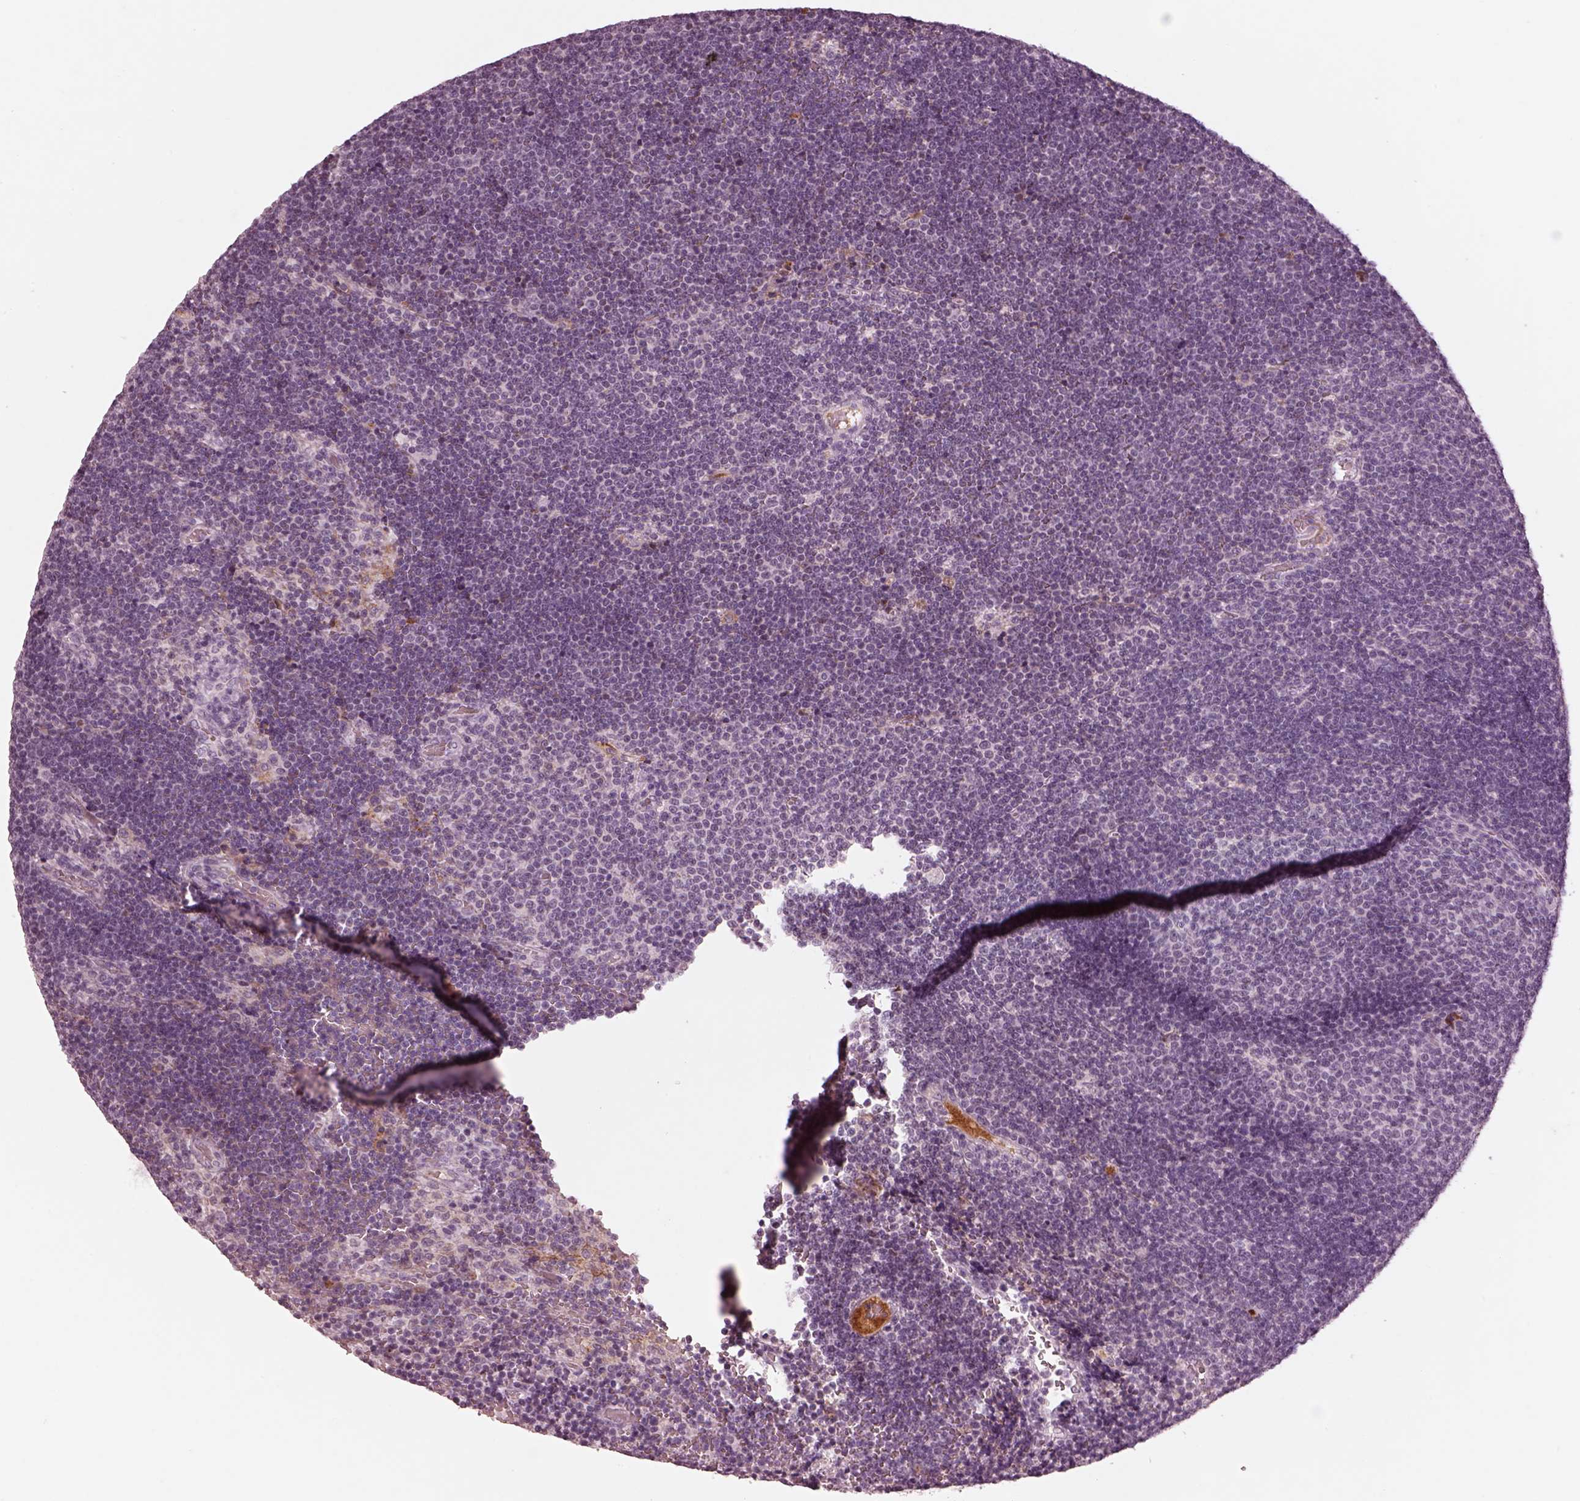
{"staining": {"intensity": "negative", "quantity": "none", "location": "none"}, "tissue": "lymphoma", "cell_type": "Tumor cells", "image_type": "cancer", "snomed": [{"axis": "morphology", "description": "Malignant lymphoma, non-Hodgkin's type, Low grade"}, {"axis": "topography", "description": "Brain"}], "caption": "High magnification brightfield microscopy of low-grade malignant lymphoma, non-Hodgkin's type stained with DAB (3,3'-diaminobenzidine) (brown) and counterstained with hematoxylin (blue): tumor cells show no significant staining.", "gene": "KCNA2", "patient": {"sex": "female", "age": 66}}